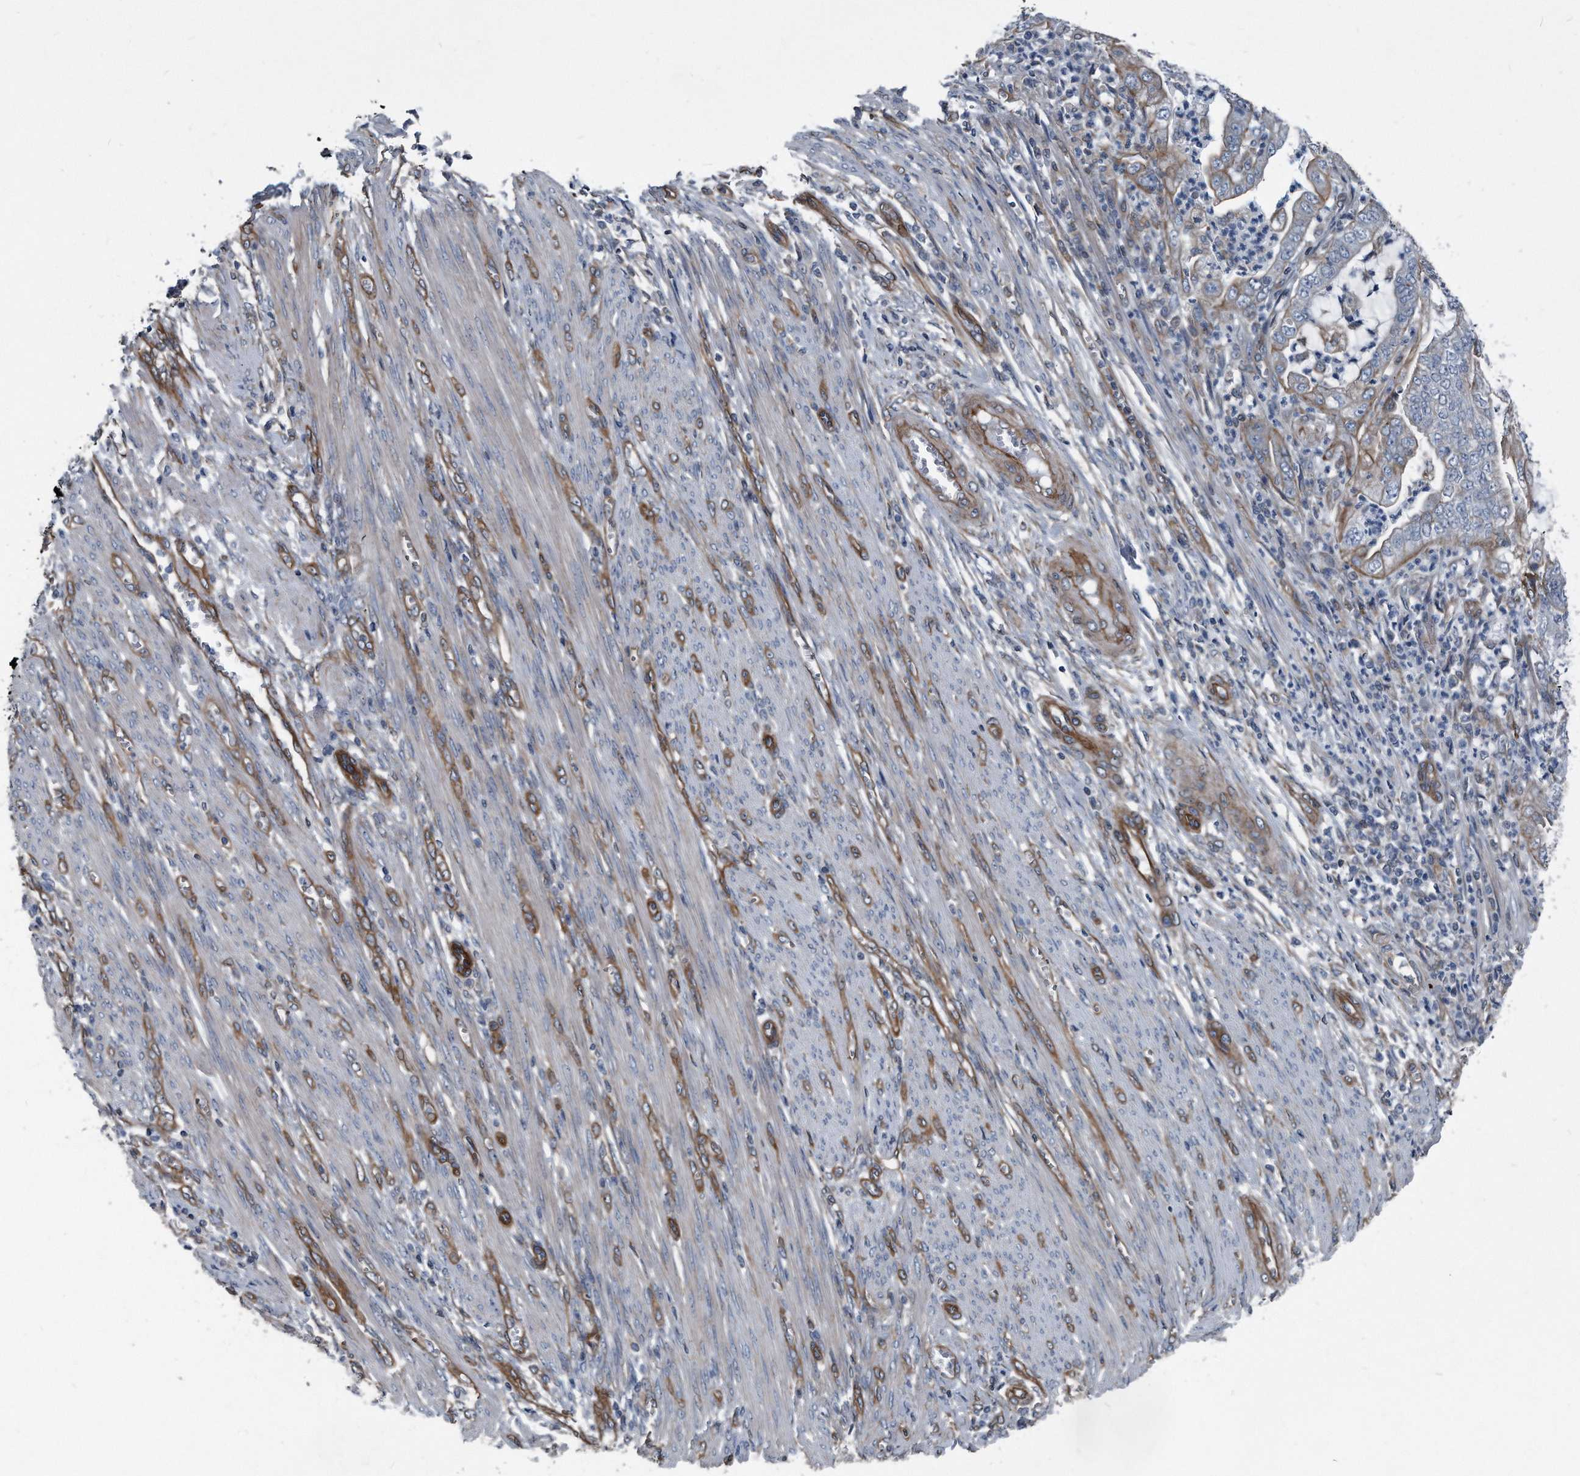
{"staining": {"intensity": "moderate", "quantity": "<25%", "location": "cytoplasmic/membranous"}, "tissue": "endometrial cancer", "cell_type": "Tumor cells", "image_type": "cancer", "snomed": [{"axis": "morphology", "description": "Adenocarcinoma, NOS"}, {"axis": "topography", "description": "Endometrium"}], "caption": "Immunohistochemical staining of human endometrial cancer (adenocarcinoma) shows low levels of moderate cytoplasmic/membranous protein staining in about <25% of tumor cells. The protein of interest is shown in brown color, while the nuclei are stained blue.", "gene": "PLEC", "patient": {"sex": "female", "age": 51}}